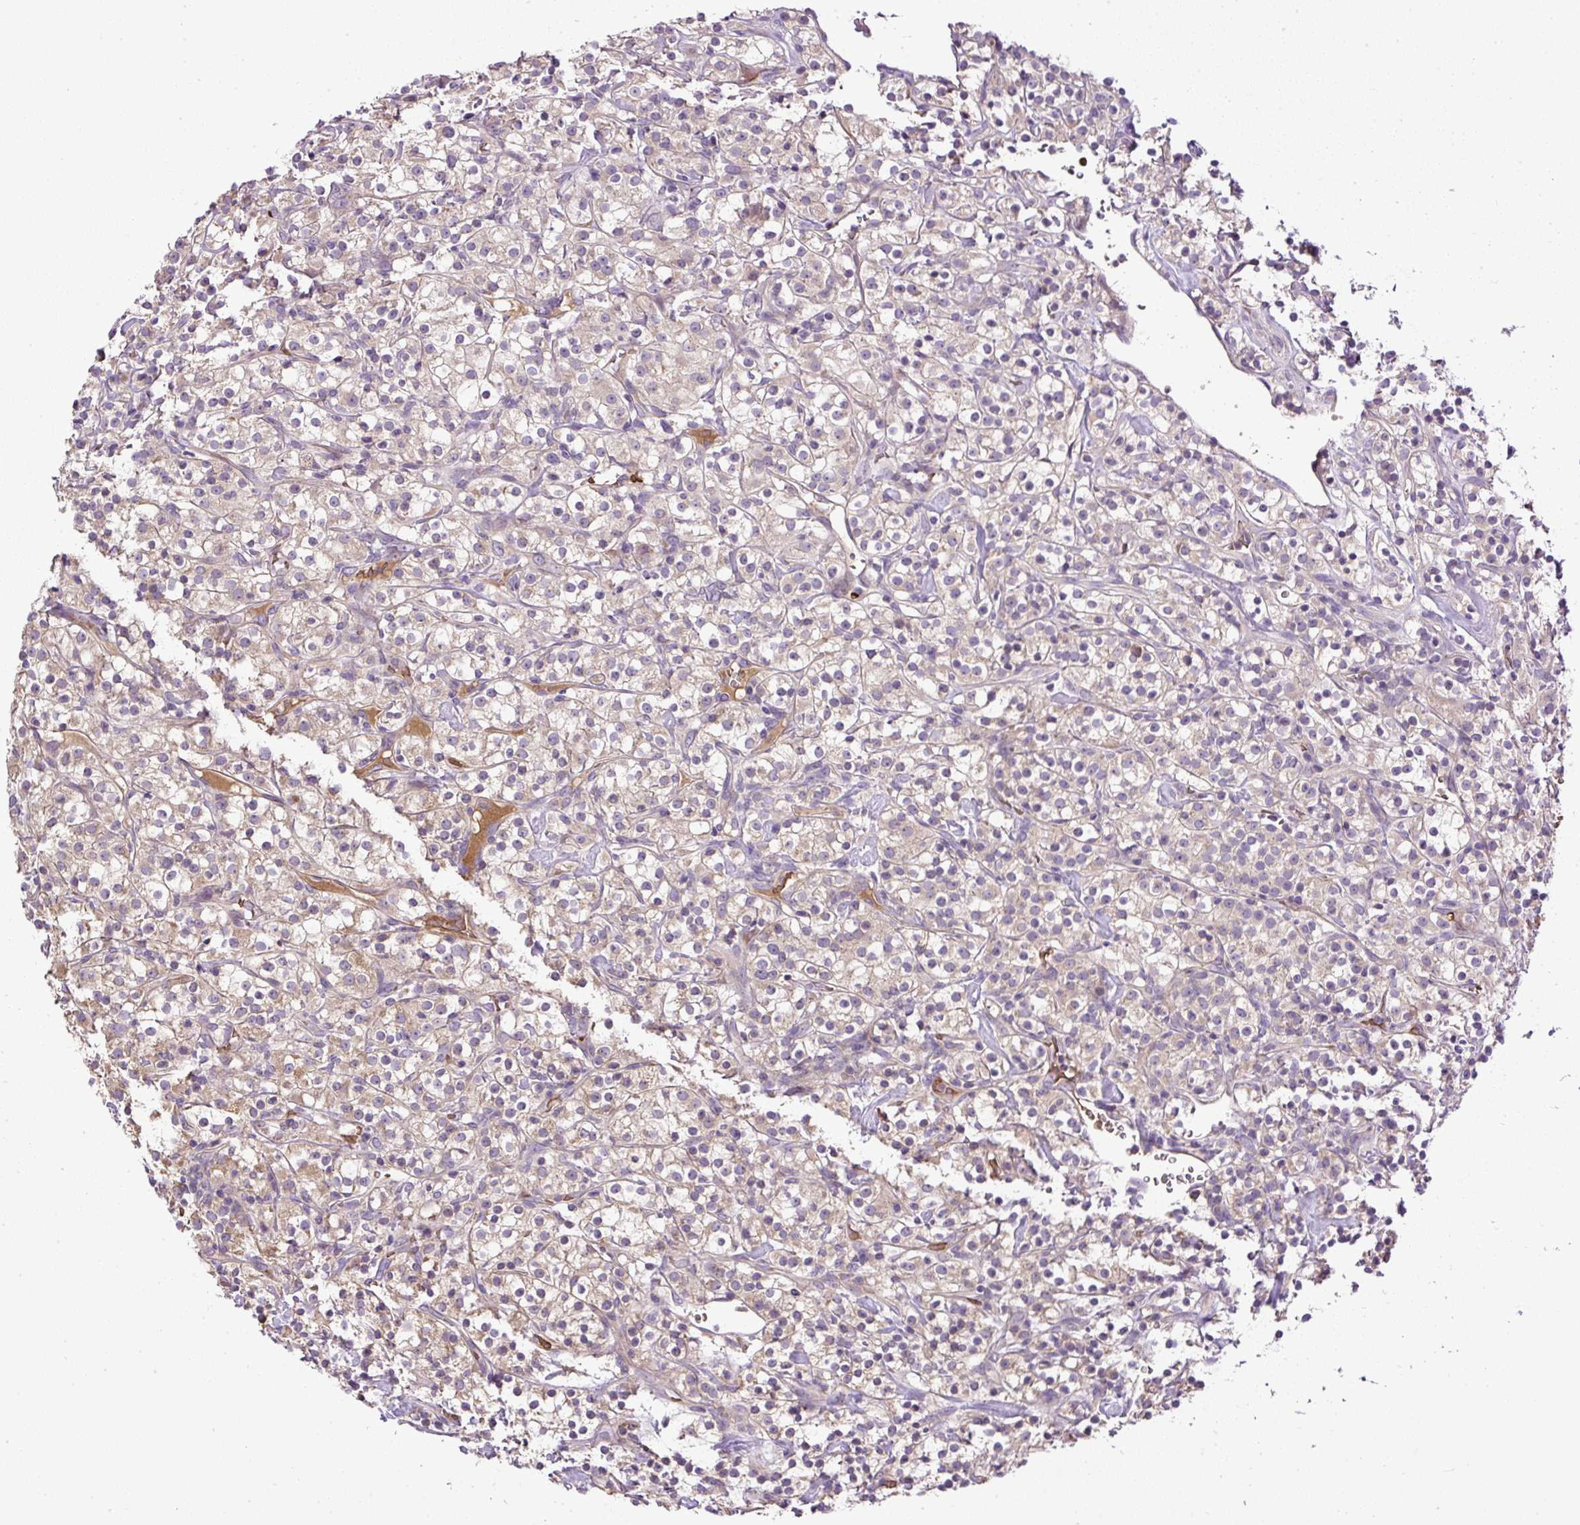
{"staining": {"intensity": "weak", "quantity": ">75%", "location": "cytoplasmic/membranous"}, "tissue": "renal cancer", "cell_type": "Tumor cells", "image_type": "cancer", "snomed": [{"axis": "morphology", "description": "Adenocarcinoma, NOS"}, {"axis": "topography", "description": "Kidney"}], "caption": "High-power microscopy captured an immunohistochemistry (IHC) image of renal adenocarcinoma, revealing weak cytoplasmic/membranous staining in approximately >75% of tumor cells.", "gene": "CXCL13", "patient": {"sex": "male", "age": 77}}